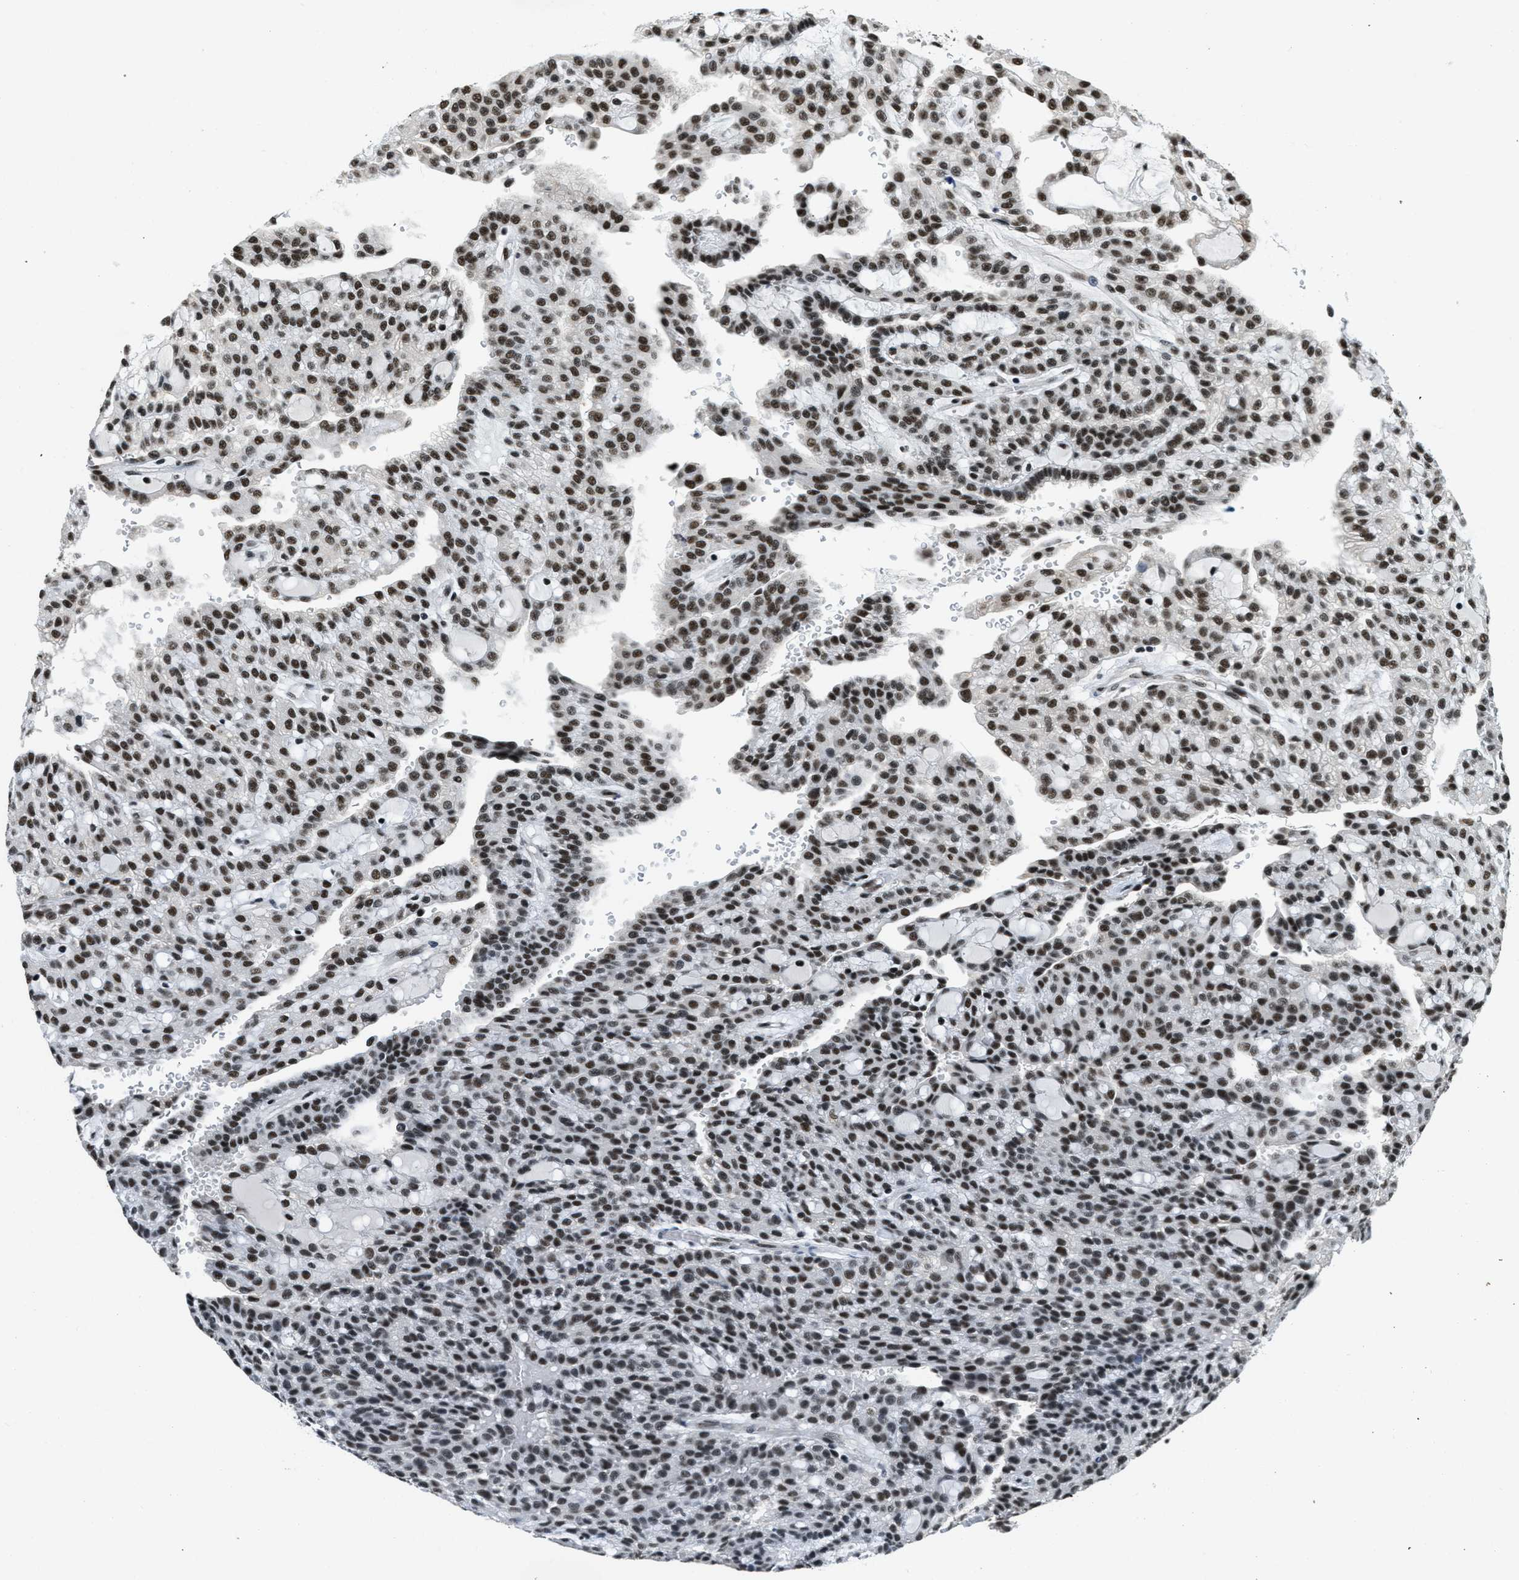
{"staining": {"intensity": "strong", "quantity": ">75%", "location": "nuclear"}, "tissue": "renal cancer", "cell_type": "Tumor cells", "image_type": "cancer", "snomed": [{"axis": "morphology", "description": "Adenocarcinoma, NOS"}, {"axis": "topography", "description": "Kidney"}], "caption": "A high amount of strong nuclear staining is present in approximately >75% of tumor cells in renal adenocarcinoma tissue.", "gene": "SSB", "patient": {"sex": "male", "age": 63}}